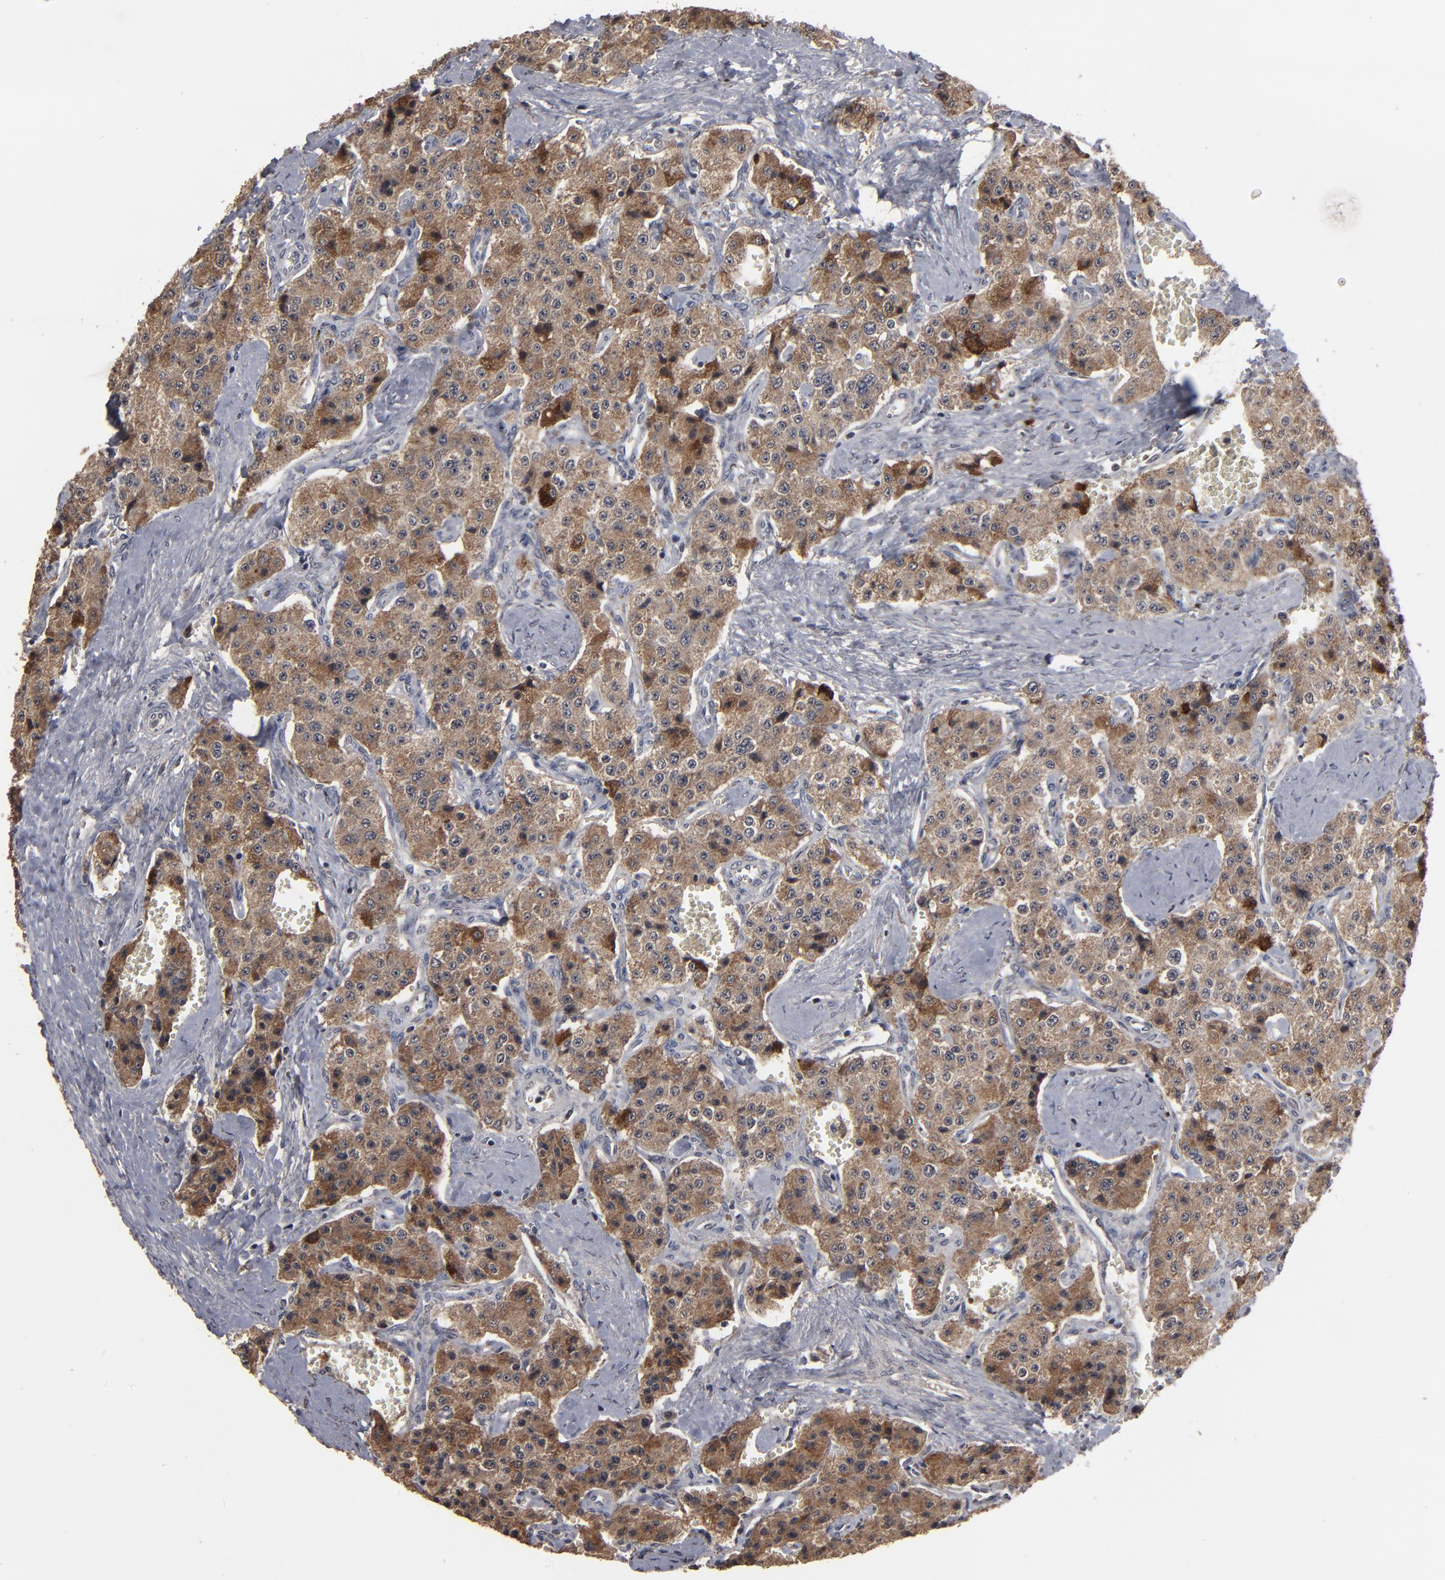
{"staining": {"intensity": "moderate", "quantity": ">75%", "location": "cytoplasmic/membranous"}, "tissue": "carcinoid", "cell_type": "Tumor cells", "image_type": "cancer", "snomed": [{"axis": "morphology", "description": "Carcinoid, malignant, NOS"}, {"axis": "topography", "description": "Small intestine"}], "caption": "Protein staining demonstrates moderate cytoplasmic/membranous positivity in approximately >75% of tumor cells in carcinoid. The protein is shown in brown color, while the nuclei are stained blue.", "gene": "SLC22A17", "patient": {"sex": "male", "age": 52}}